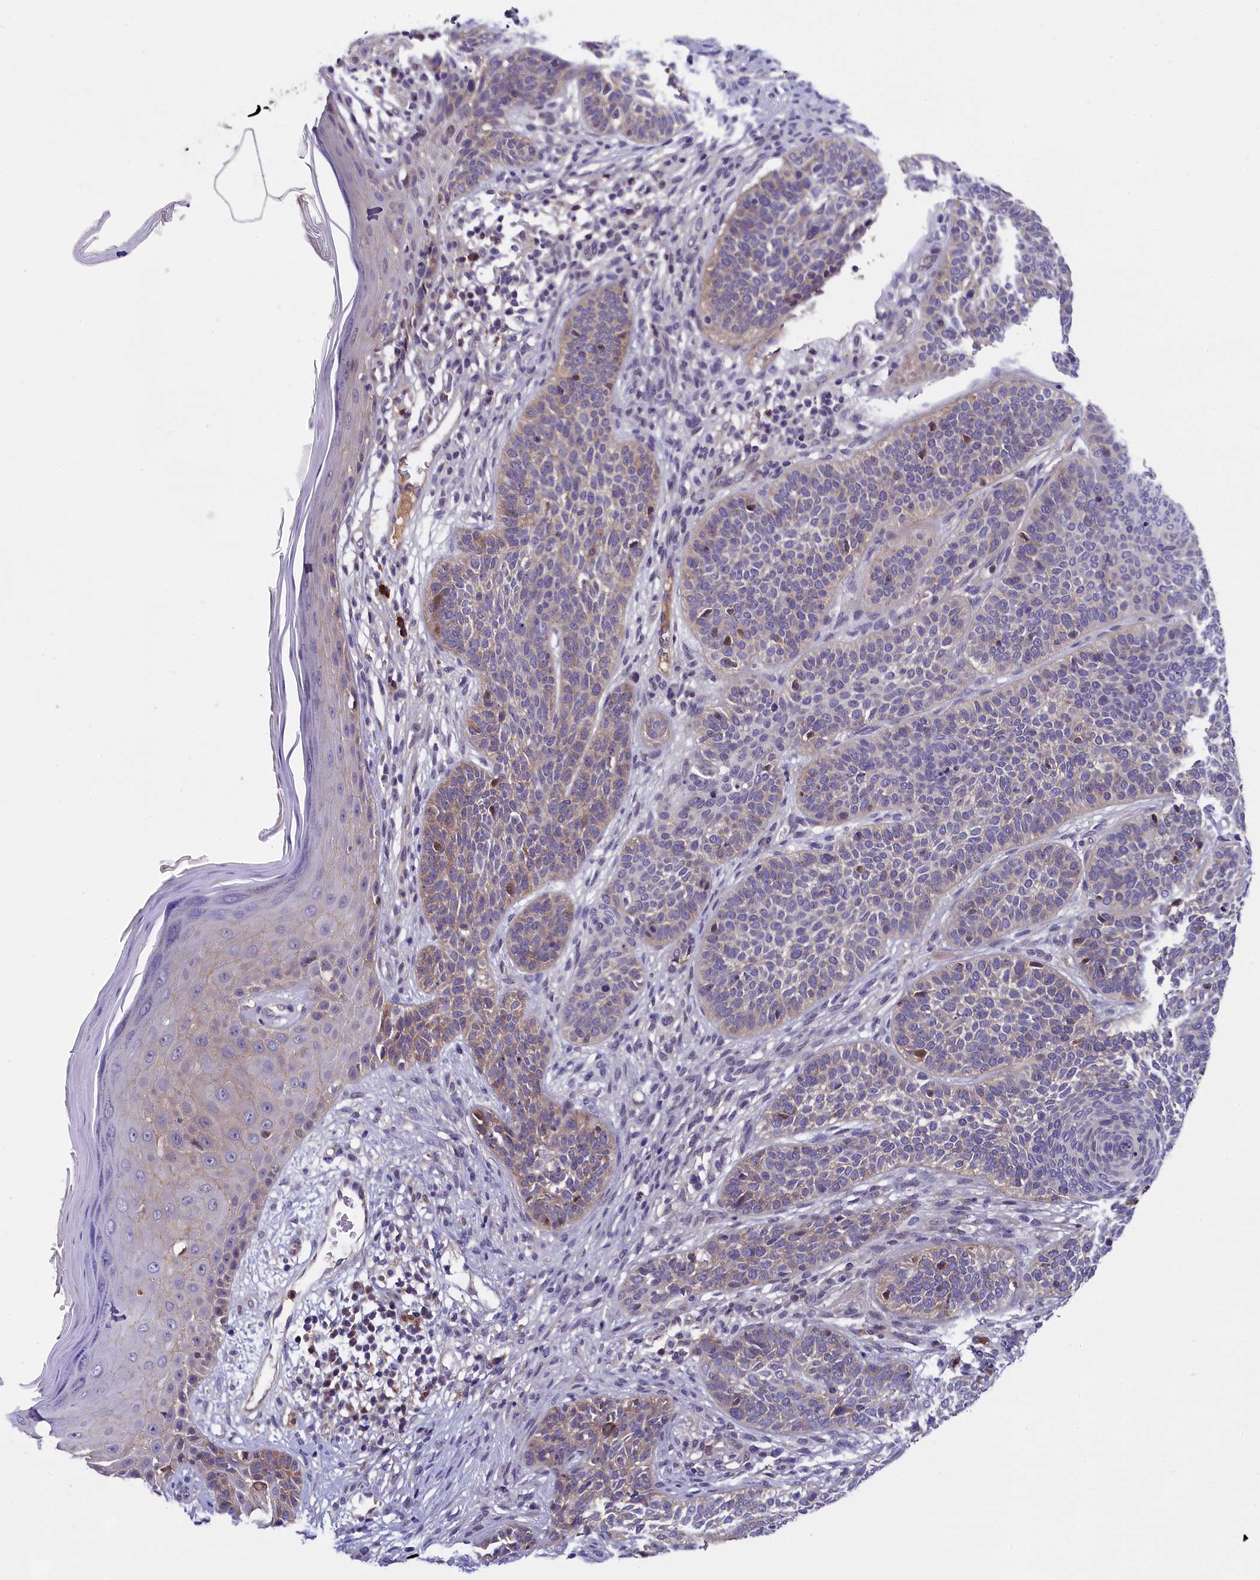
{"staining": {"intensity": "weak", "quantity": "<25%", "location": "cytoplasmic/membranous"}, "tissue": "skin cancer", "cell_type": "Tumor cells", "image_type": "cancer", "snomed": [{"axis": "morphology", "description": "Basal cell carcinoma"}, {"axis": "topography", "description": "Skin"}], "caption": "IHC micrograph of neoplastic tissue: human skin cancer stained with DAB (3,3'-diaminobenzidine) reveals no significant protein staining in tumor cells.", "gene": "ENKD1", "patient": {"sex": "male", "age": 85}}